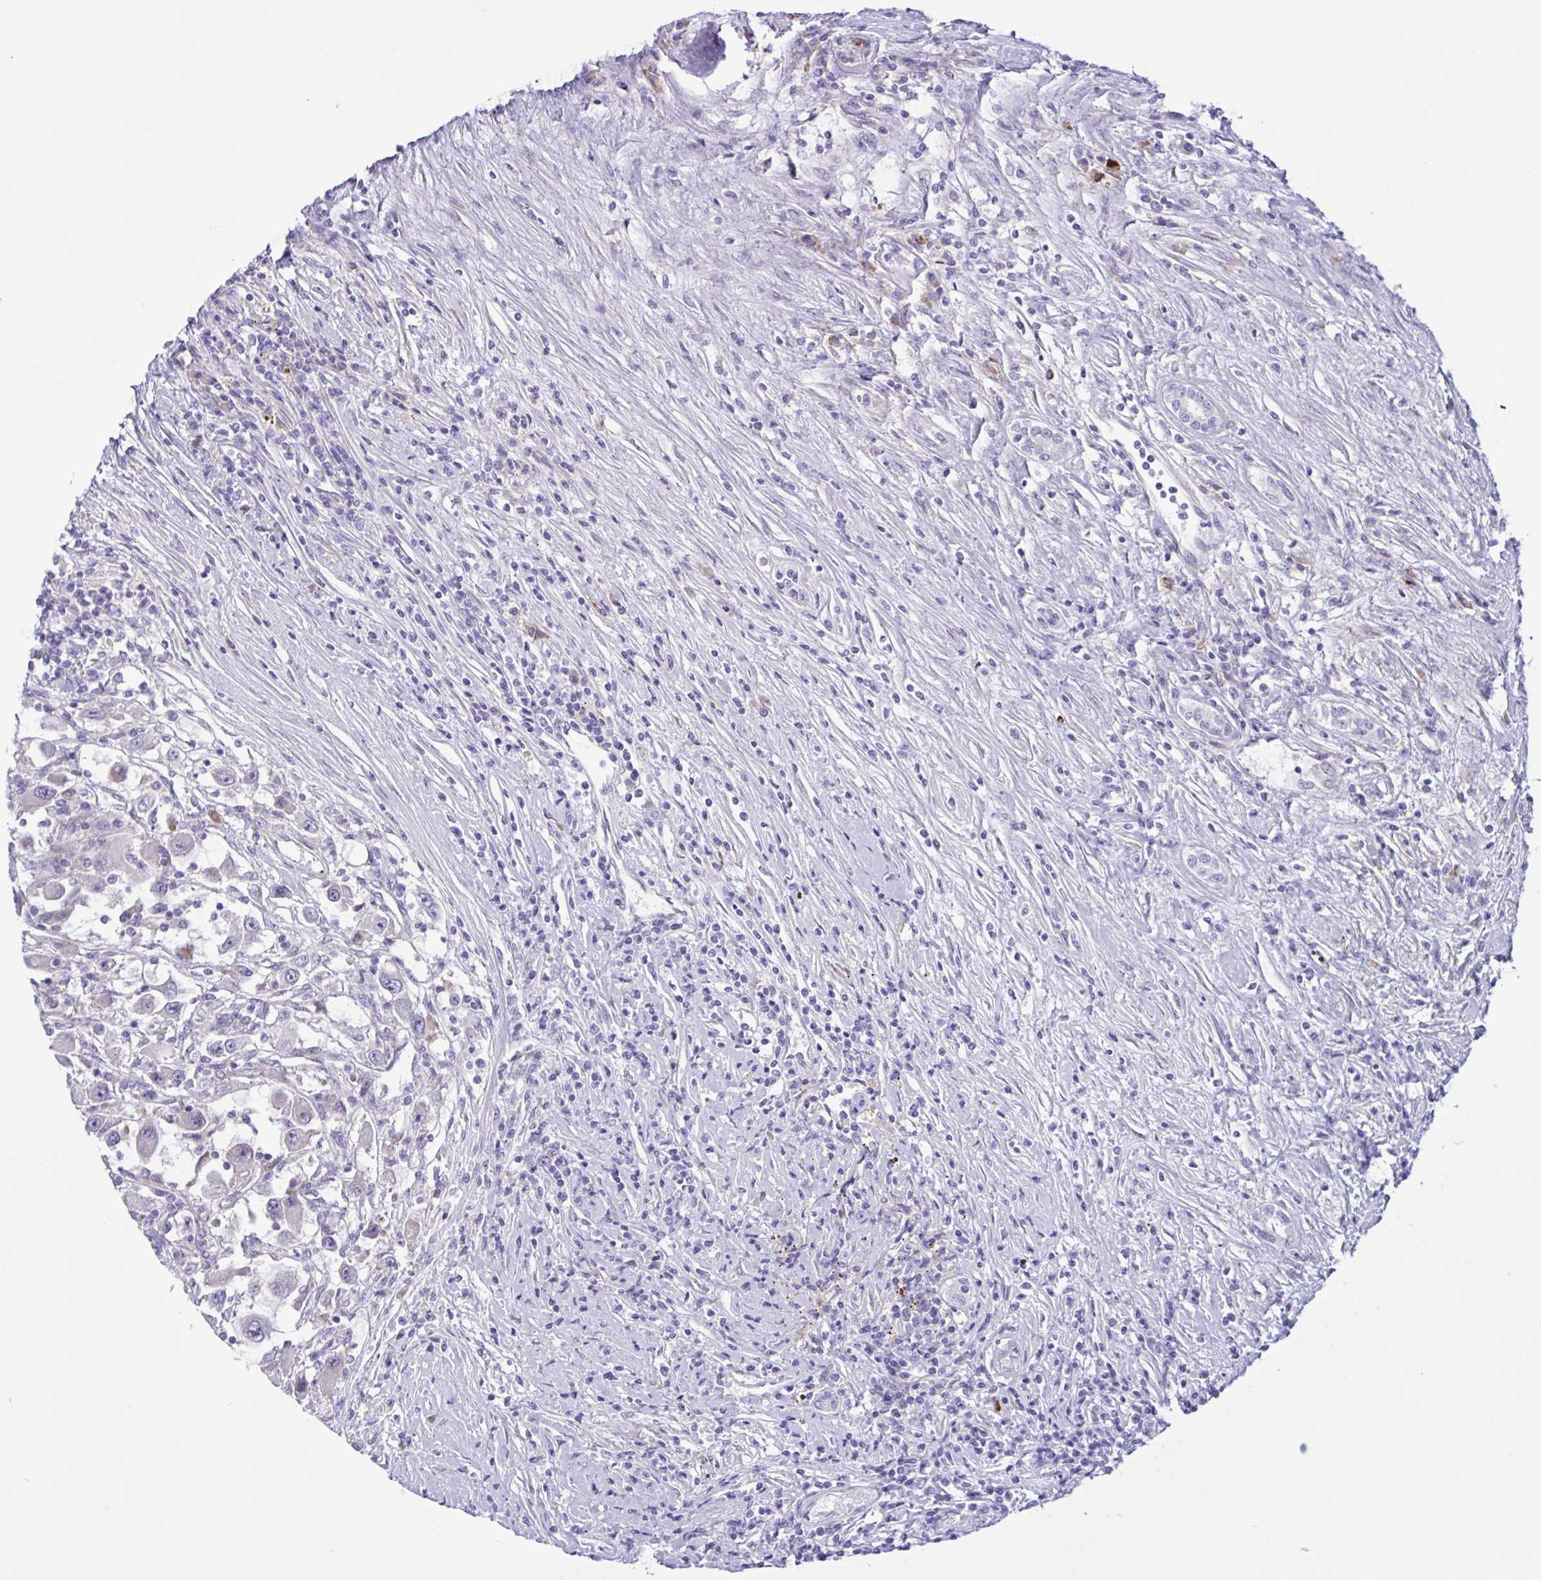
{"staining": {"intensity": "negative", "quantity": "none", "location": "none"}, "tissue": "renal cancer", "cell_type": "Tumor cells", "image_type": "cancer", "snomed": [{"axis": "morphology", "description": "Adenocarcinoma, NOS"}, {"axis": "topography", "description": "Kidney"}], "caption": "The IHC photomicrograph has no significant staining in tumor cells of renal cancer (adenocarcinoma) tissue.", "gene": "DSC3", "patient": {"sex": "female", "age": 67}}